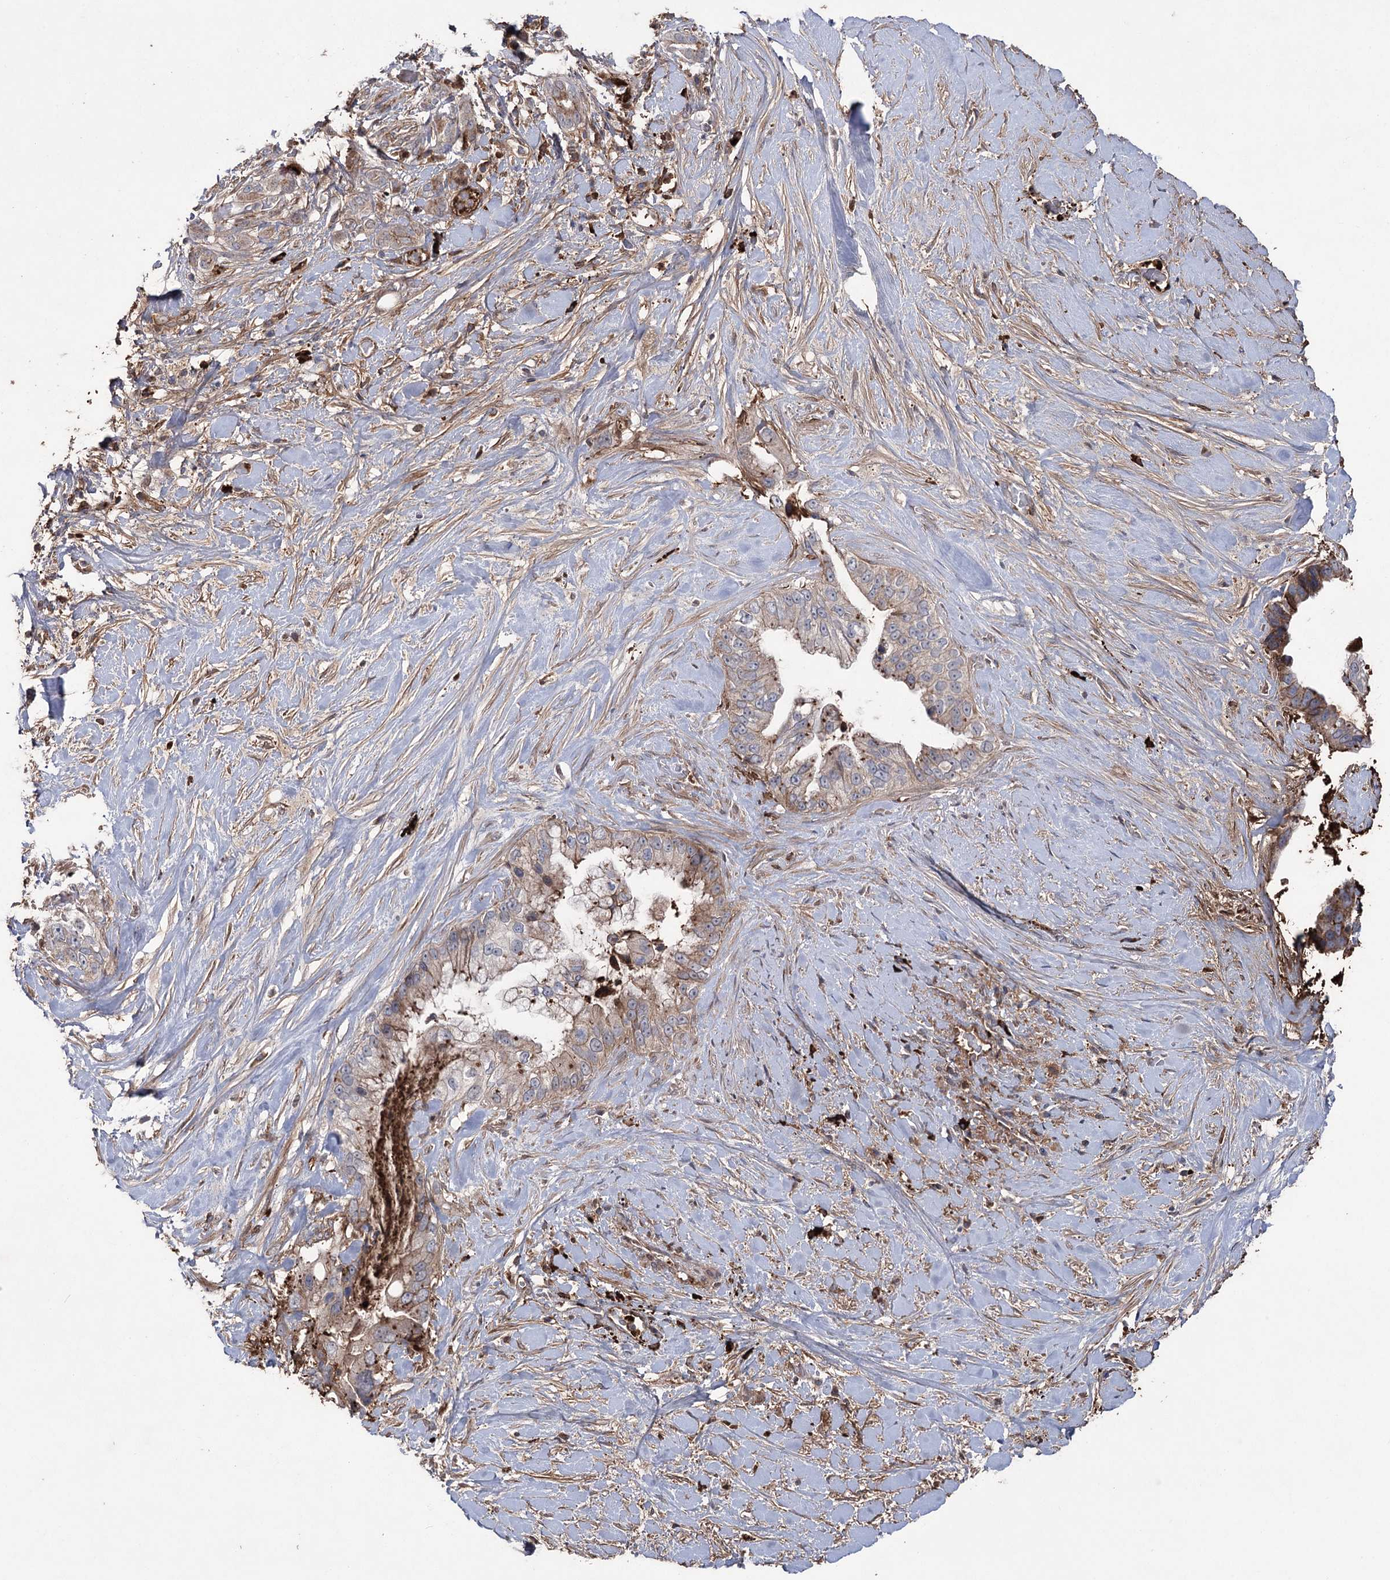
{"staining": {"intensity": "weak", "quantity": "25%-75%", "location": "cytoplasmic/membranous"}, "tissue": "pancreatic cancer", "cell_type": "Tumor cells", "image_type": "cancer", "snomed": [{"axis": "morphology", "description": "Inflammation, NOS"}, {"axis": "morphology", "description": "Adenocarcinoma, NOS"}, {"axis": "topography", "description": "Pancreas"}], "caption": "Immunohistochemical staining of pancreatic cancer displays low levels of weak cytoplasmic/membranous staining in about 25%-75% of tumor cells. The staining is performed using DAB (3,3'-diaminobenzidine) brown chromogen to label protein expression. The nuclei are counter-stained blue using hematoxylin.", "gene": "OTUD1", "patient": {"sex": "female", "age": 56}}